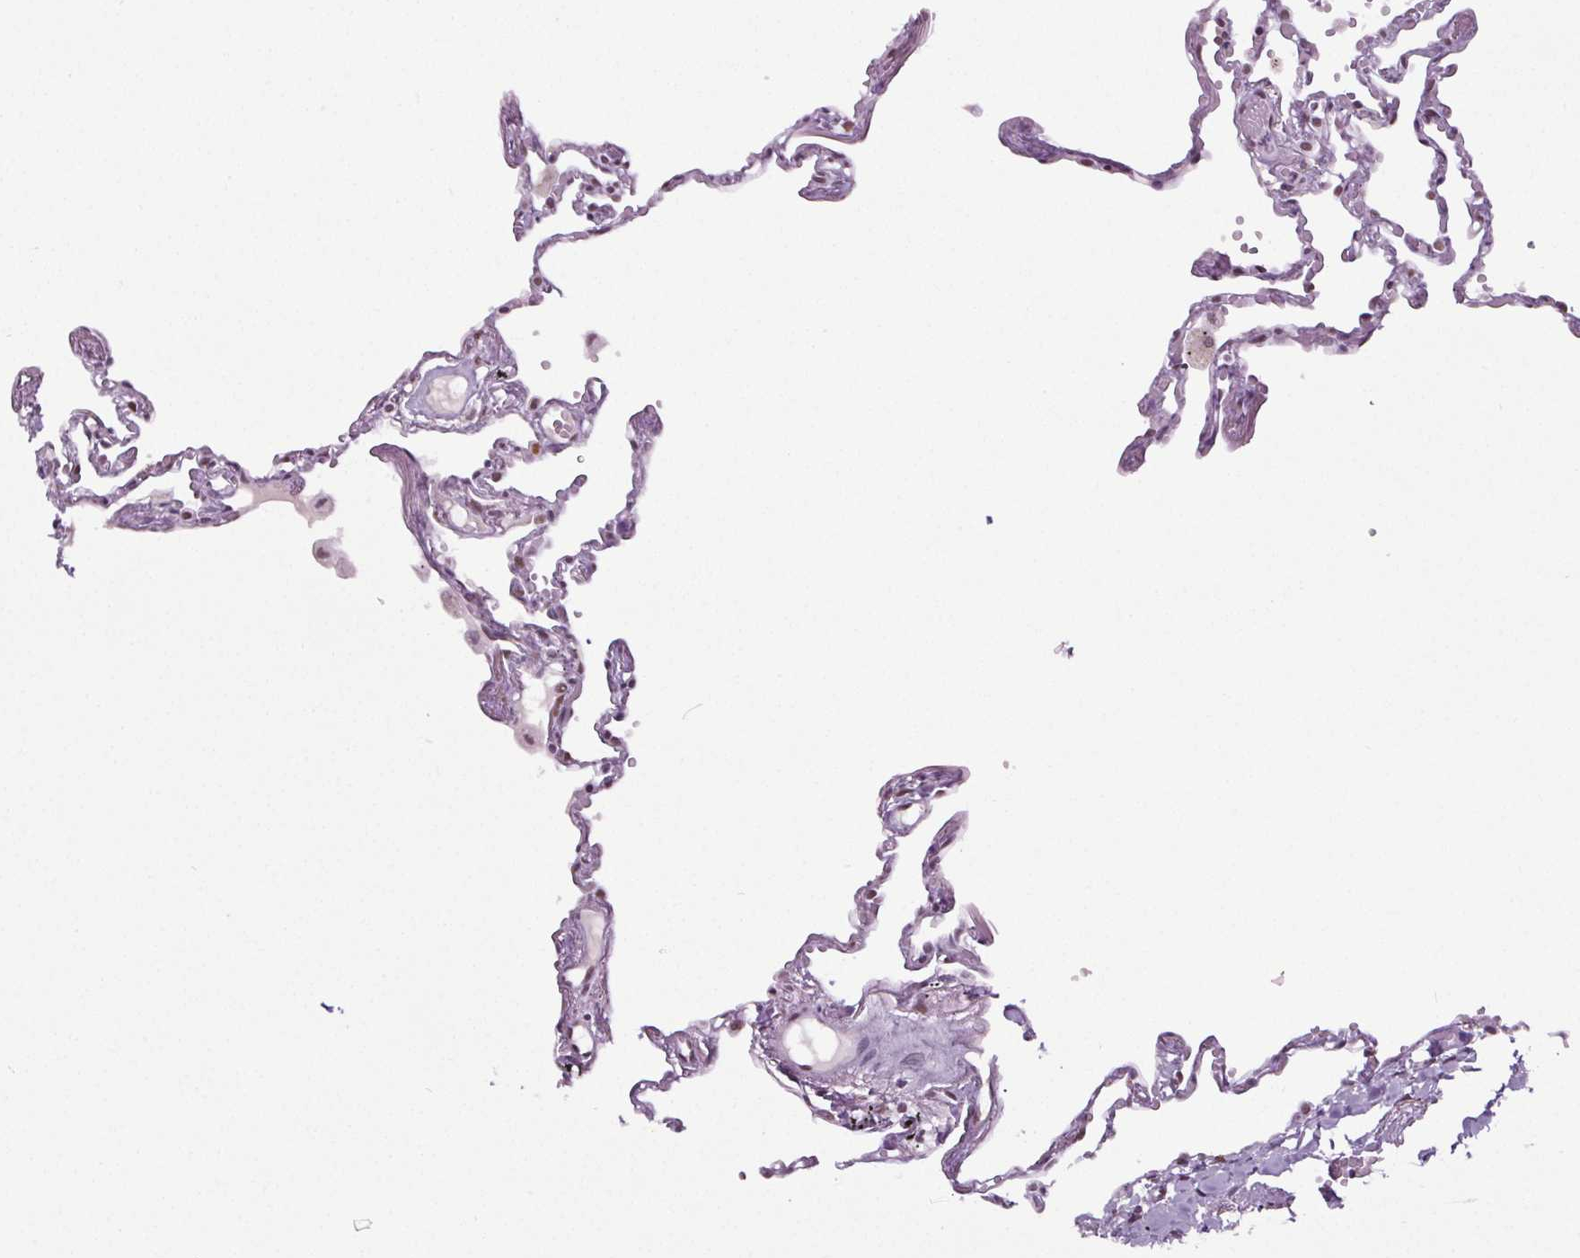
{"staining": {"intensity": "moderate", "quantity": "<25%", "location": "nuclear"}, "tissue": "lung", "cell_type": "Alveolar cells", "image_type": "normal", "snomed": [{"axis": "morphology", "description": "Normal tissue, NOS"}, {"axis": "topography", "description": "Lung"}], "caption": "Immunohistochemistry (IHC) micrograph of benign human lung stained for a protein (brown), which exhibits low levels of moderate nuclear positivity in approximately <25% of alveolar cells.", "gene": "GP6", "patient": {"sex": "female", "age": 67}}